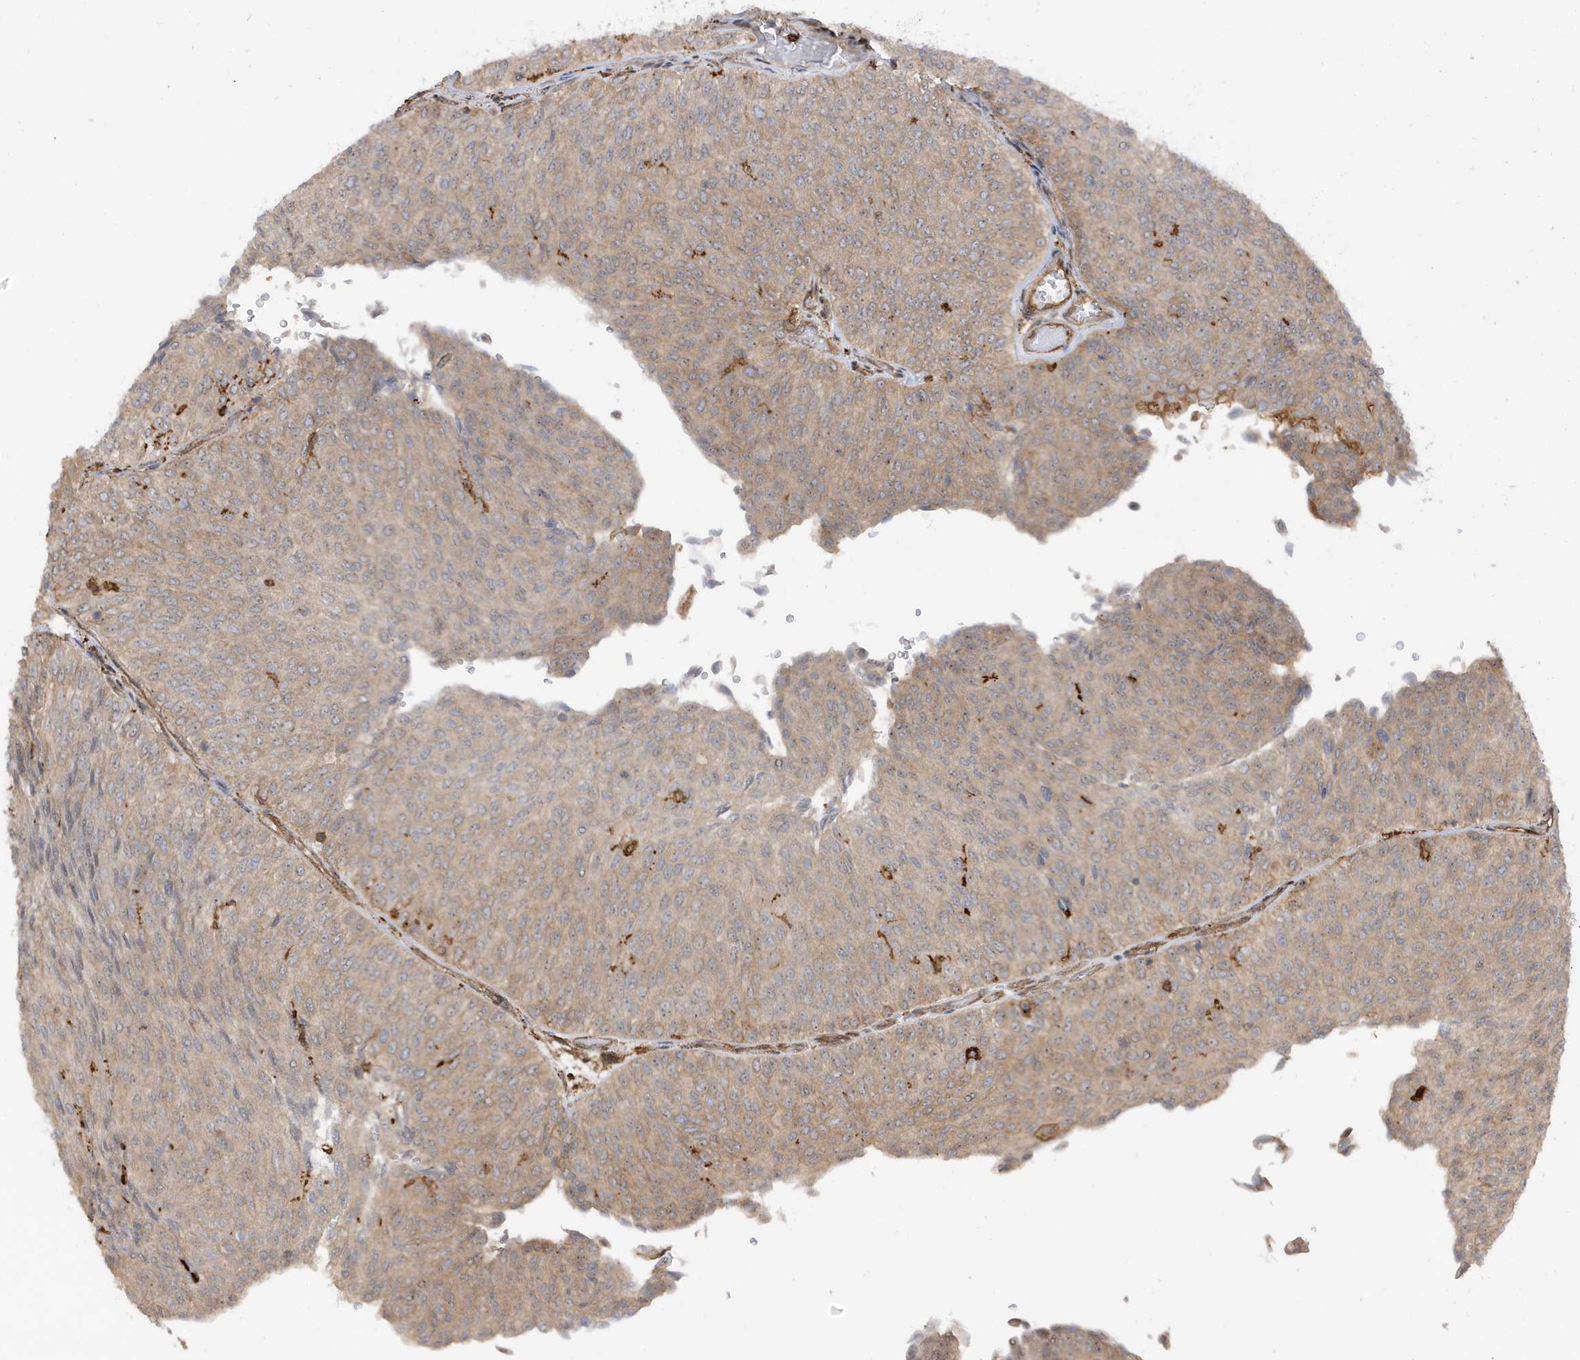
{"staining": {"intensity": "moderate", "quantity": ">75%", "location": "cytoplasmic/membranous"}, "tissue": "urothelial cancer", "cell_type": "Tumor cells", "image_type": "cancer", "snomed": [{"axis": "morphology", "description": "Urothelial carcinoma, Low grade"}, {"axis": "topography", "description": "Urinary bladder"}], "caption": "Protein staining by immunohistochemistry (IHC) exhibits moderate cytoplasmic/membranous staining in approximately >75% of tumor cells in urothelial carcinoma (low-grade).", "gene": "PHACTR2", "patient": {"sex": "male", "age": 78}}